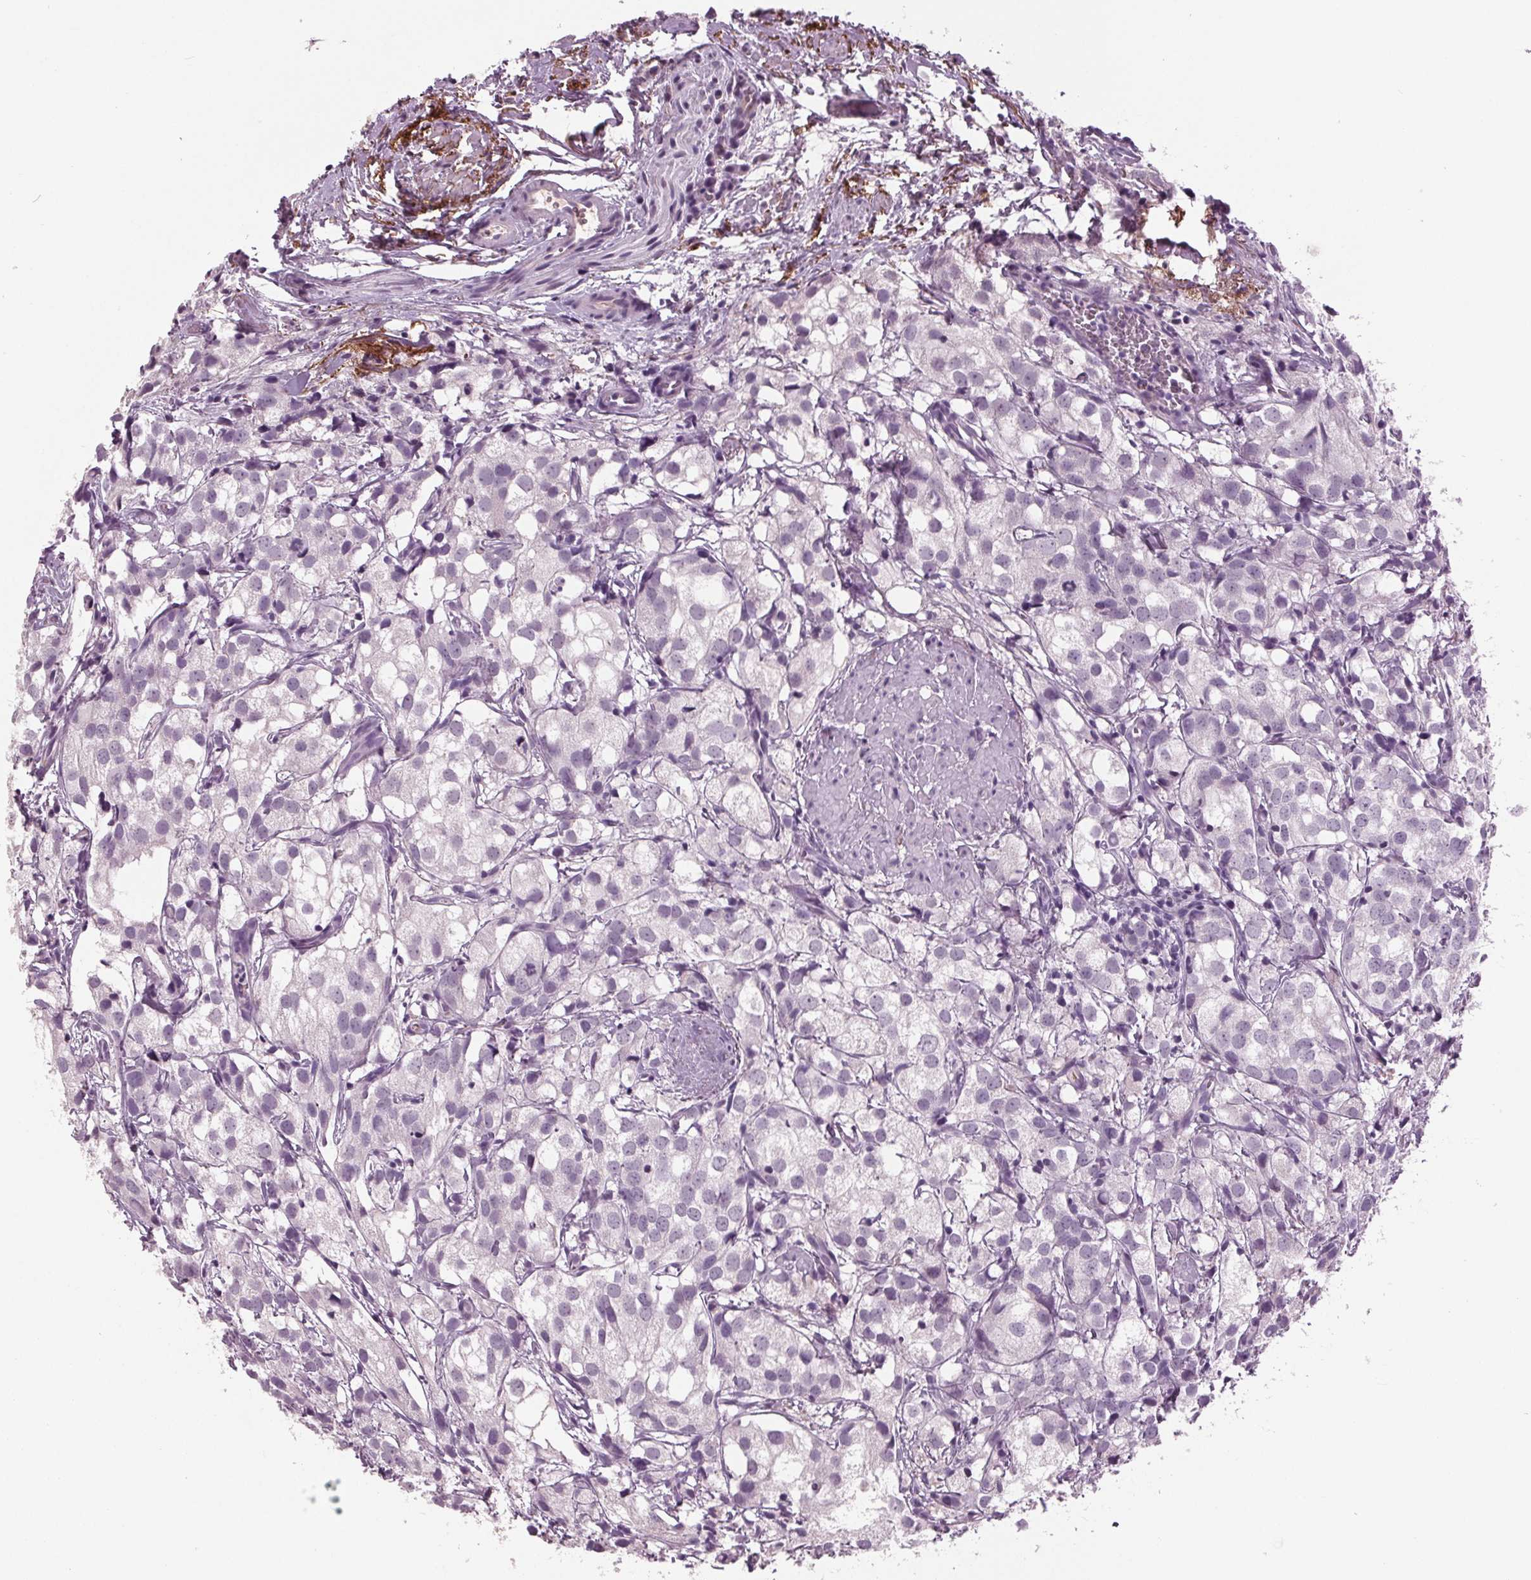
{"staining": {"intensity": "negative", "quantity": "none", "location": "none"}, "tissue": "prostate cancer", "cell_type": "Tumor cells", "image_type": "cancer", "snomed": [{"axis": "morphology", "description": "Adenocarcinoma, High grade"}, {"axis": "topography", "description": "Prostate"}], "caption": "Immunohistochemical staining of human prostate high-grade adenocarcinoma demonstrates no significant positivity in tumor cells. Brightfield microscopy of immunohistochemistry (IHC) stained with DAB (3,3'-diaminobenzidine) (brown) and hematoxylin (blue), captured at high magnification.", "gene": "AMBP", "patient": {"sex": "male", "age": 86}}